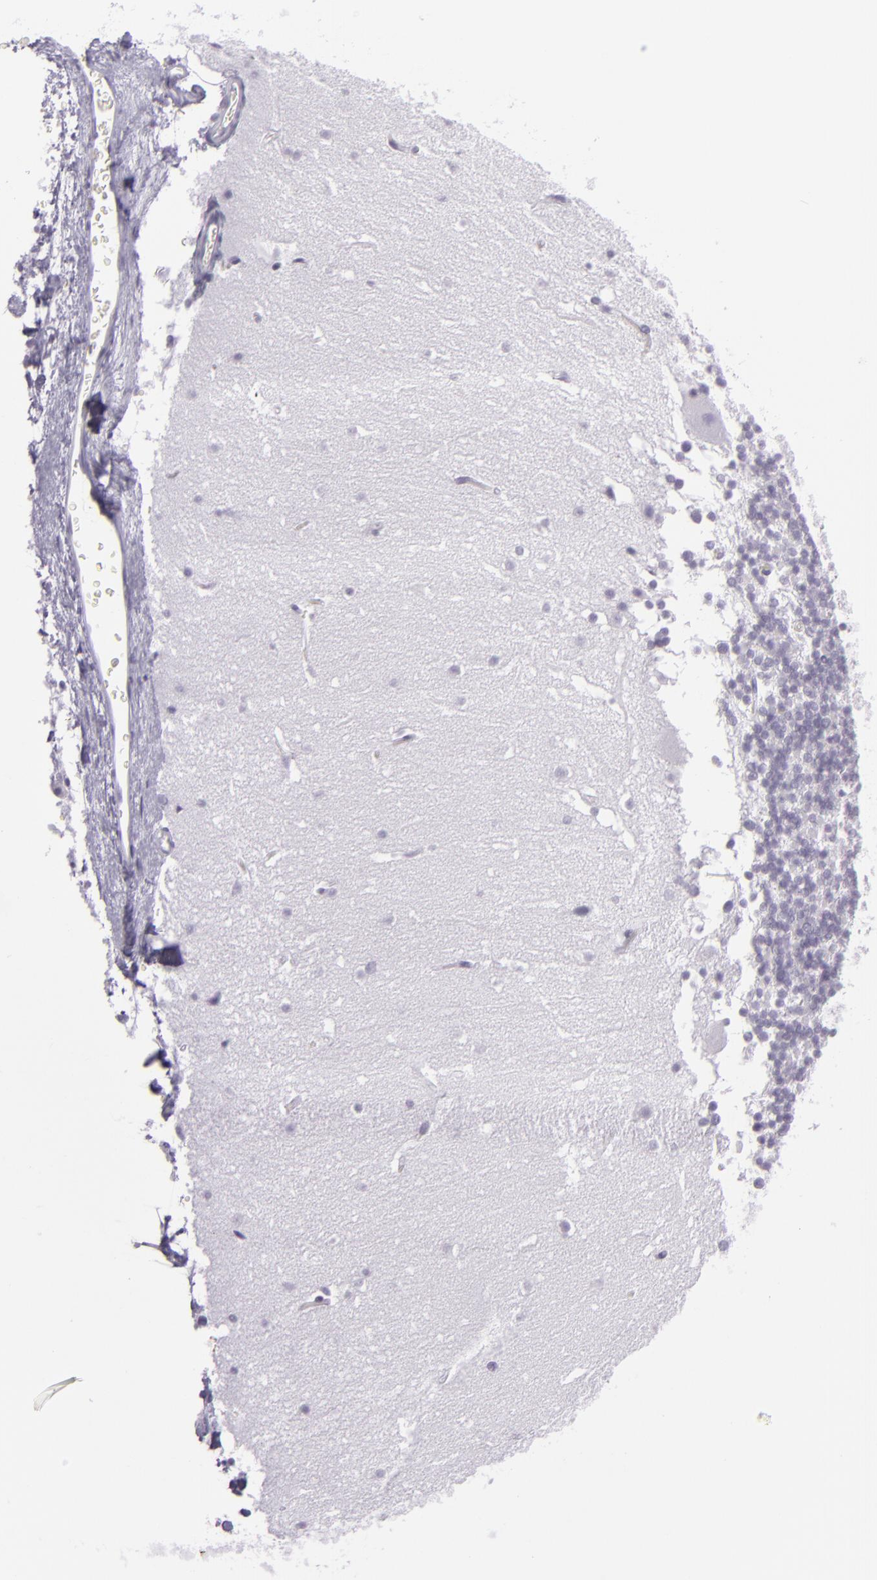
{"staining": {"intensity": "negative", "quantity": "none", "location": "none"}, "tissue": "cerebellum", "cell_type": "Cells in granular layer", "image_type": "normal", "snomed": [{"axis": "morphology", "description": "Normal tissue, NOS"}, {"axis": "topography", "description": "Cerebellum"}], "caption": "High power microscopy photomicrograph of an immunohistochemistry (IHC) histopathology image of normal cerebellum, revealing no significant expression in cells in granular layer.", "gene": "MUC6", "patient": {"sex": "female", "age": 19}}